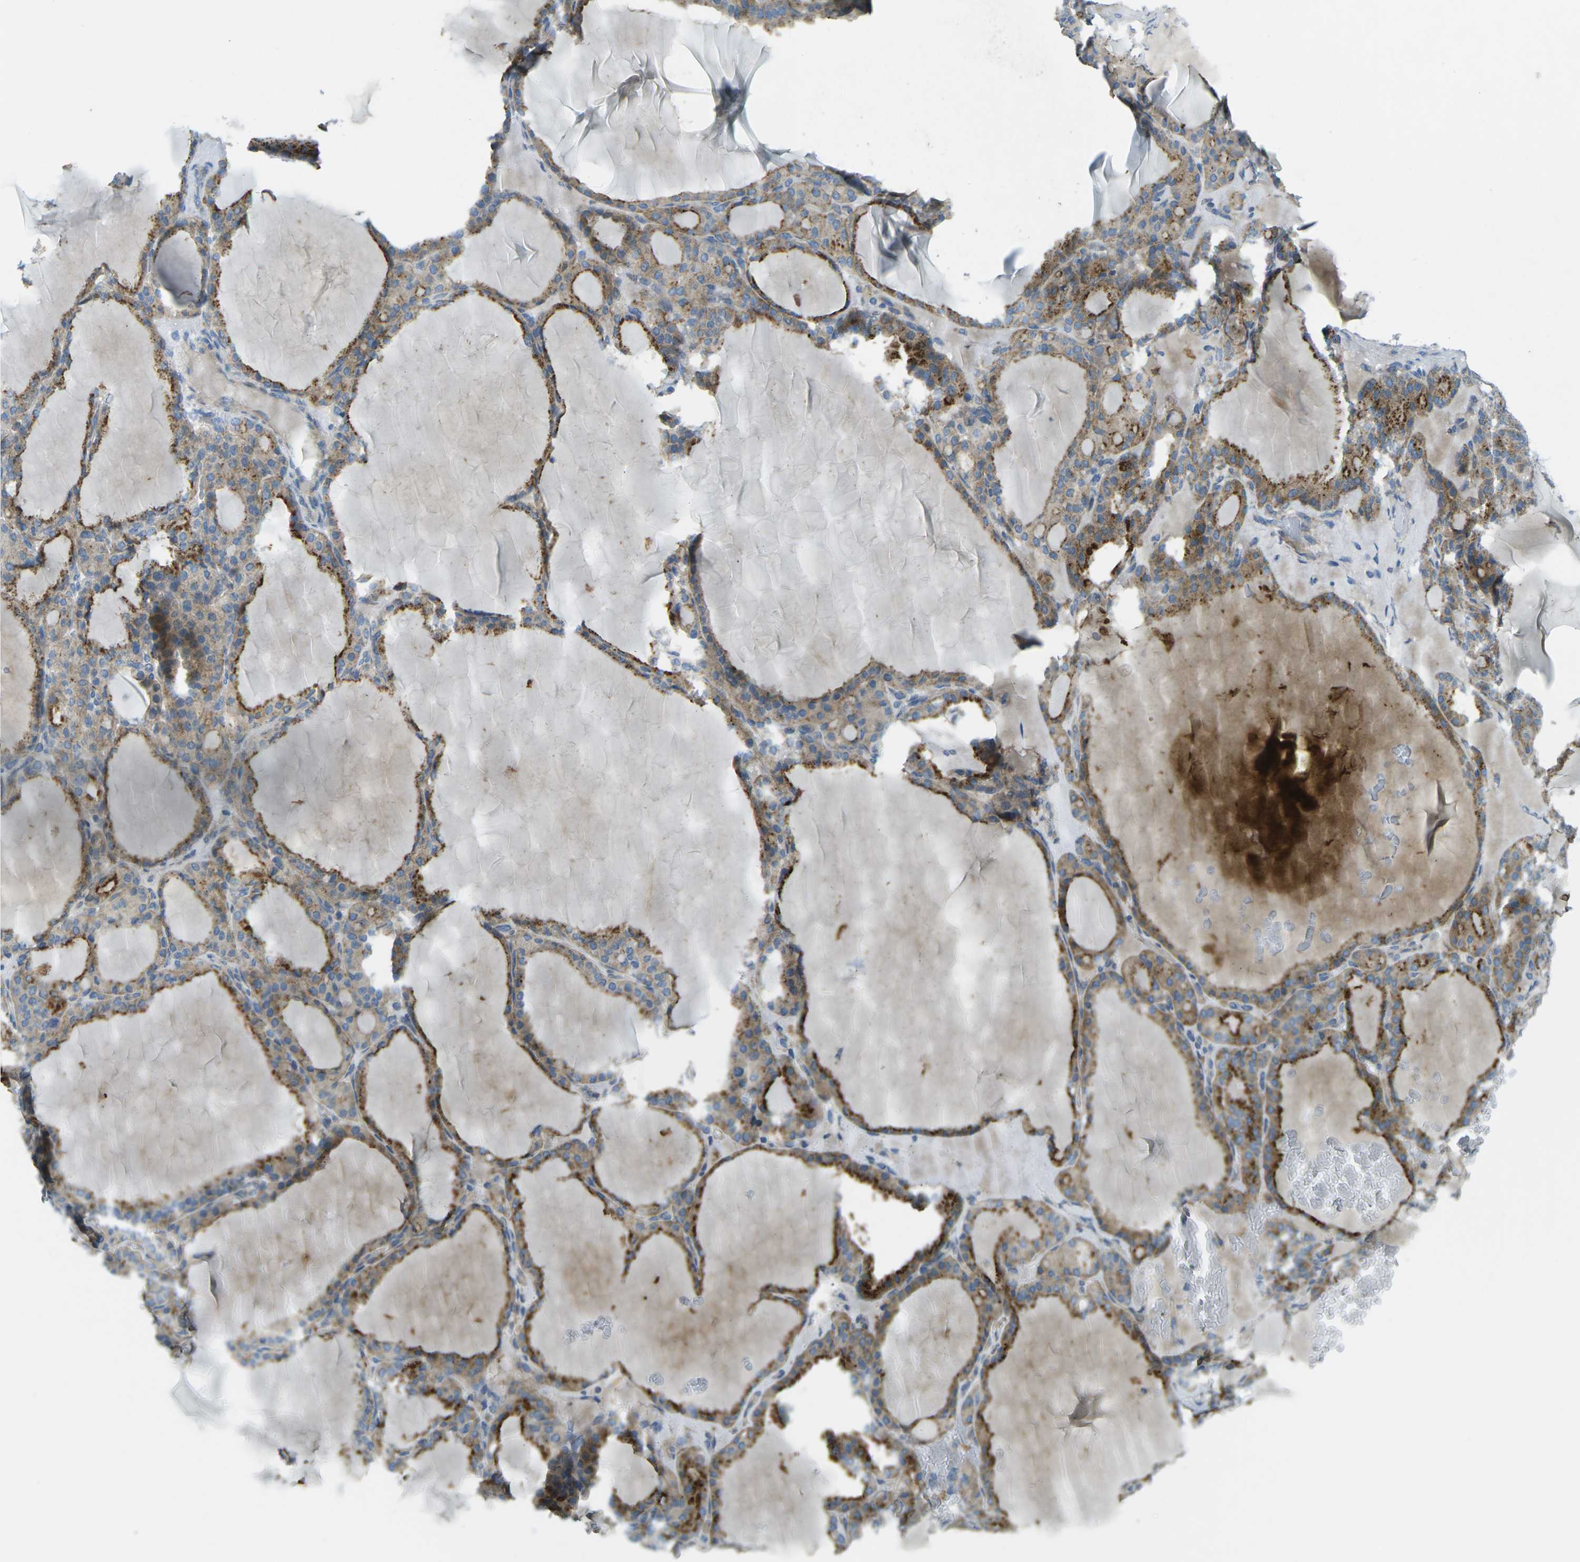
{"staining": {"intensity": "moderate", "quantity": "25%-75%", "location": "cytoplasmic/membranous"}, "tissue": "thyroid gland", "cell_type": "Glandular cells", "image_type": "normal", "snomed": [{"axis": "morphology", "description": "Normal tissue, NOS"}, {"axis": "topography", "description": "Thyroid gland"}], "caption": "Moderate cytoplasmic/membranous positivity for a protein is seen in about 25%-75% of glandular cells of benign thyroid gland using immunohistochemistry.", "gene": "MYLK4", "patient": {"sex": "female", "age": 28}}